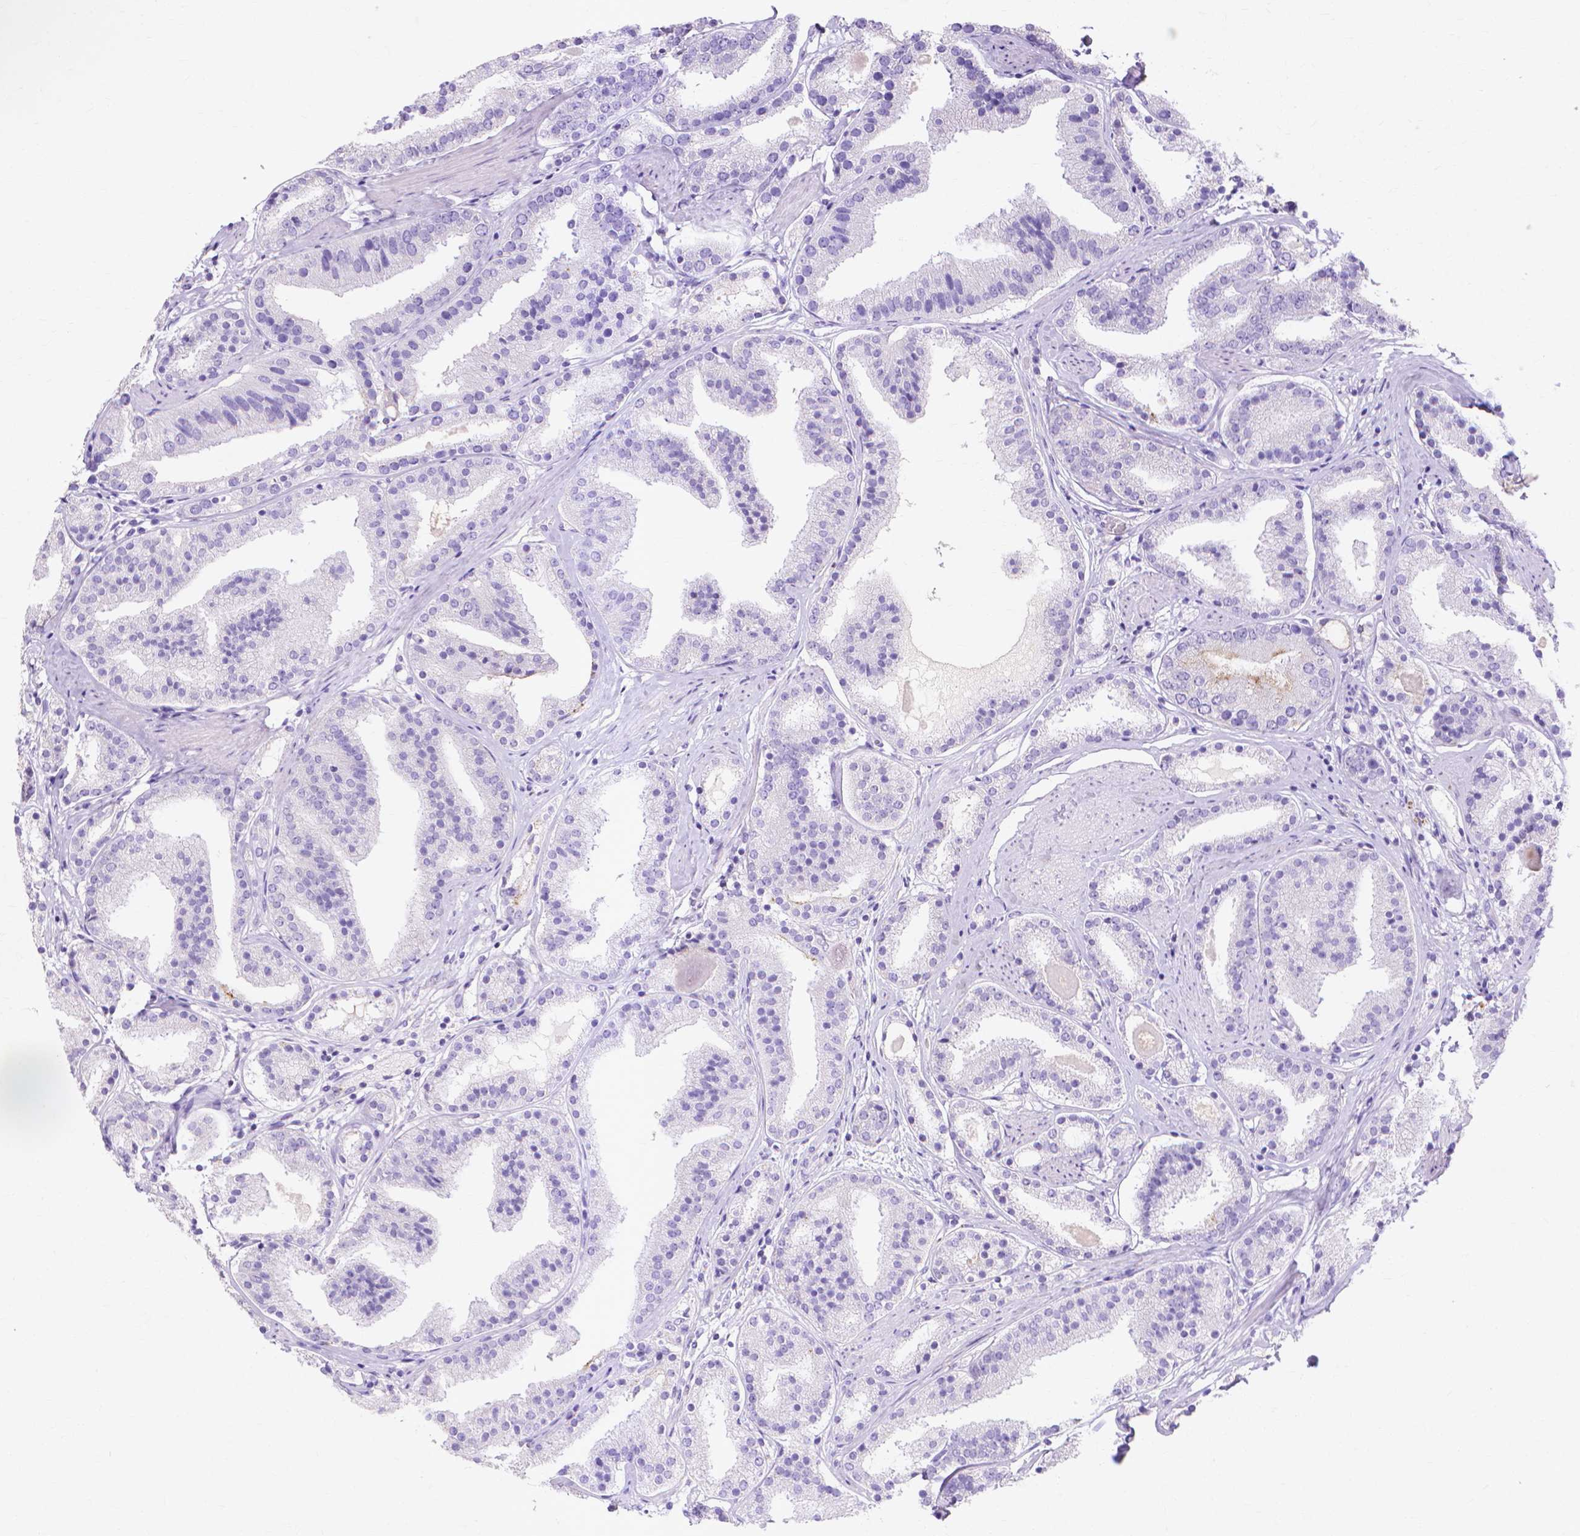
{"staining": {"intensity": "negative", "quantity": "none", "location": "none"}, "tissue": "prostate cancer", "cell_type": "Tumor cells", "image_type": "cancer", "snomed": [{"axis": "morphology", "description": "Adenocarcinoma, High grade"}, {"axis": "topography", "description": "Prostate"}], "caption": "This is a image of IHC staining of adenocarcinoma (high-grade) (prostate), which shows no staining in tumor cells.", "gene": "MMP11", "patient": {"sex": "male", "age": 63}}